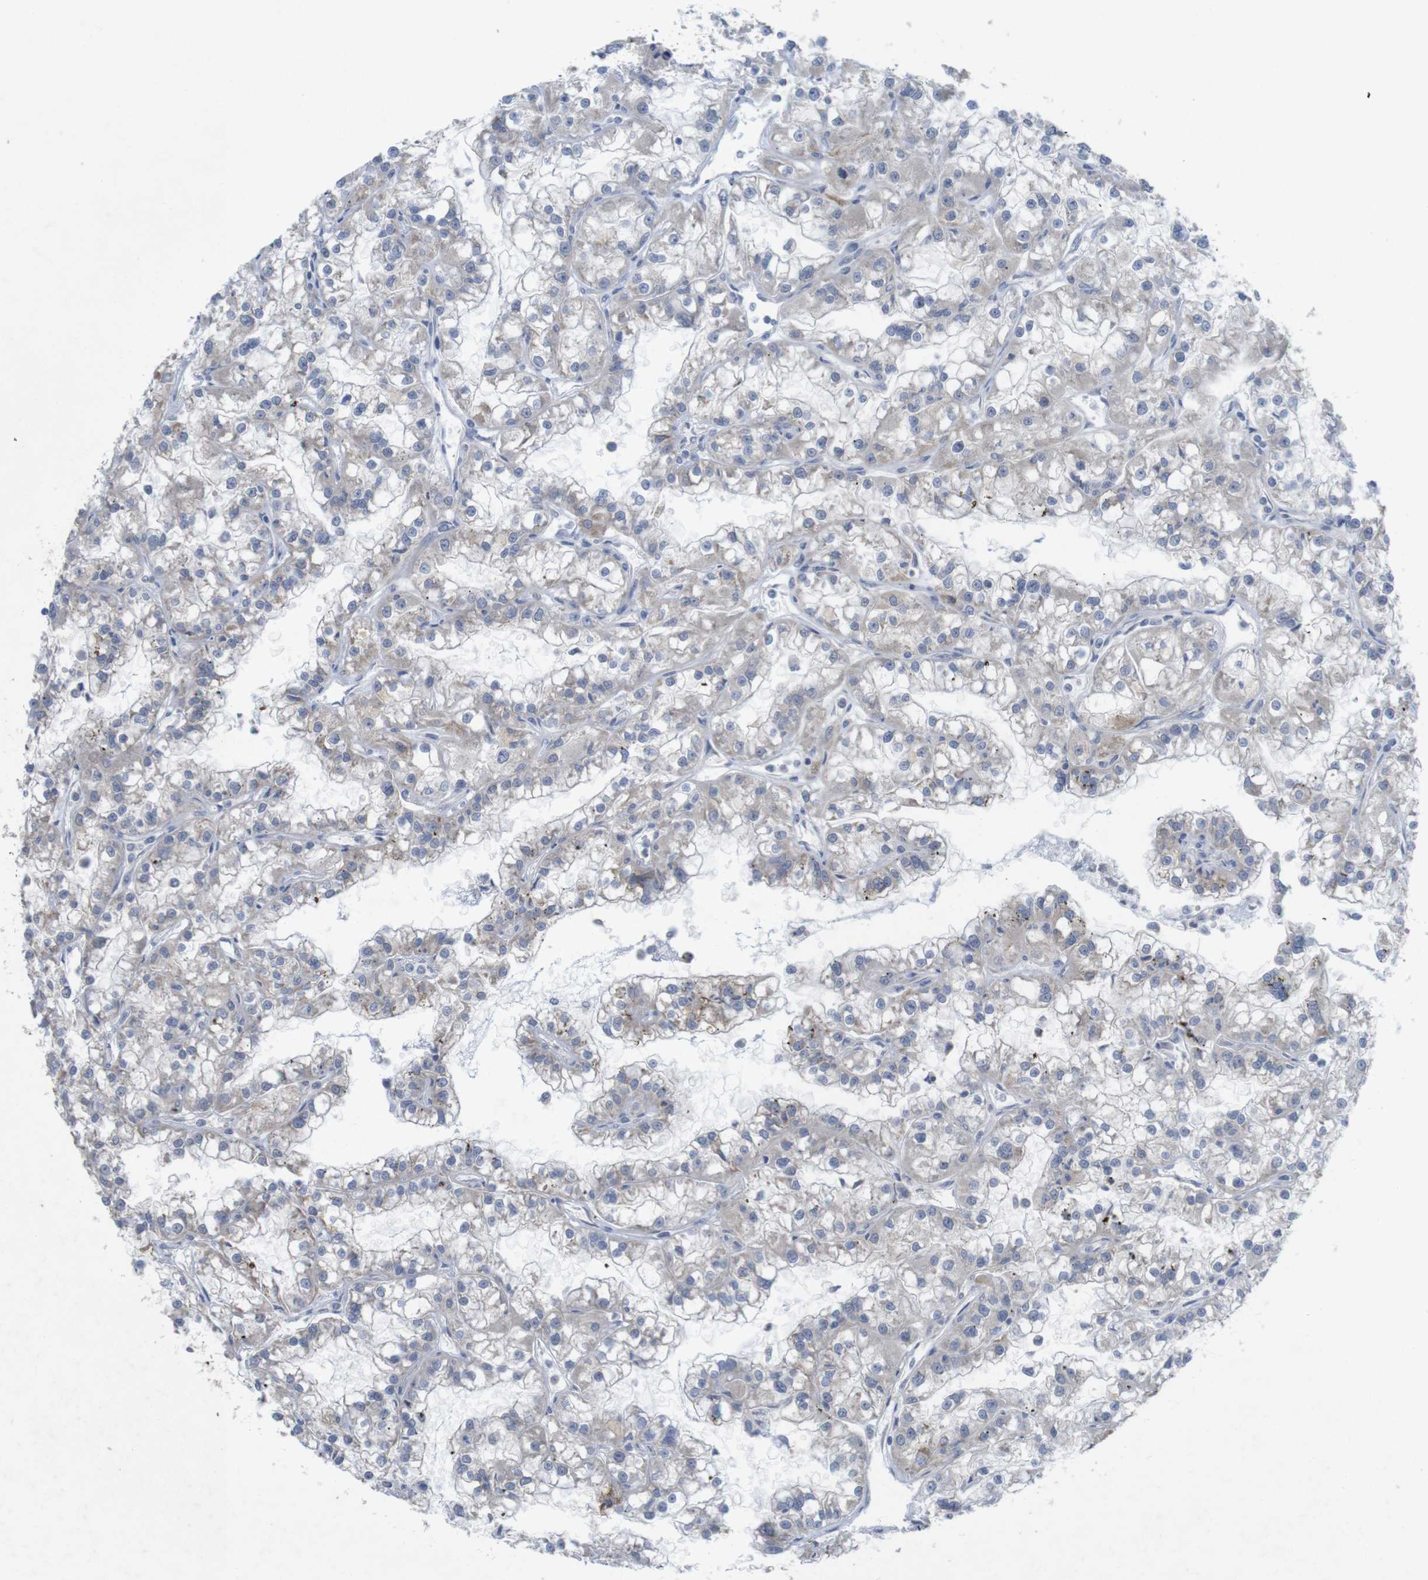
{"staining": {"intensity": "weak", "quantity": "<25%", "location": "cytoplasmic/membranous"}, "tissue": "renal cancer", "cell_type": "Tumor cells", "image_type": "cancer", "snomed": [{"axis": "morphology", "description": "Adenocarcinoma, NOS"}, {"axis": "topography", "description": "Kidney"}], "caption": "Immunohistochemistry photomicrograph of renal cancer stained for a protein (brown), which shows no staining in tumor cells.", "gene": "BCAR3", "patient": {"sex": "female", "age": 52}}